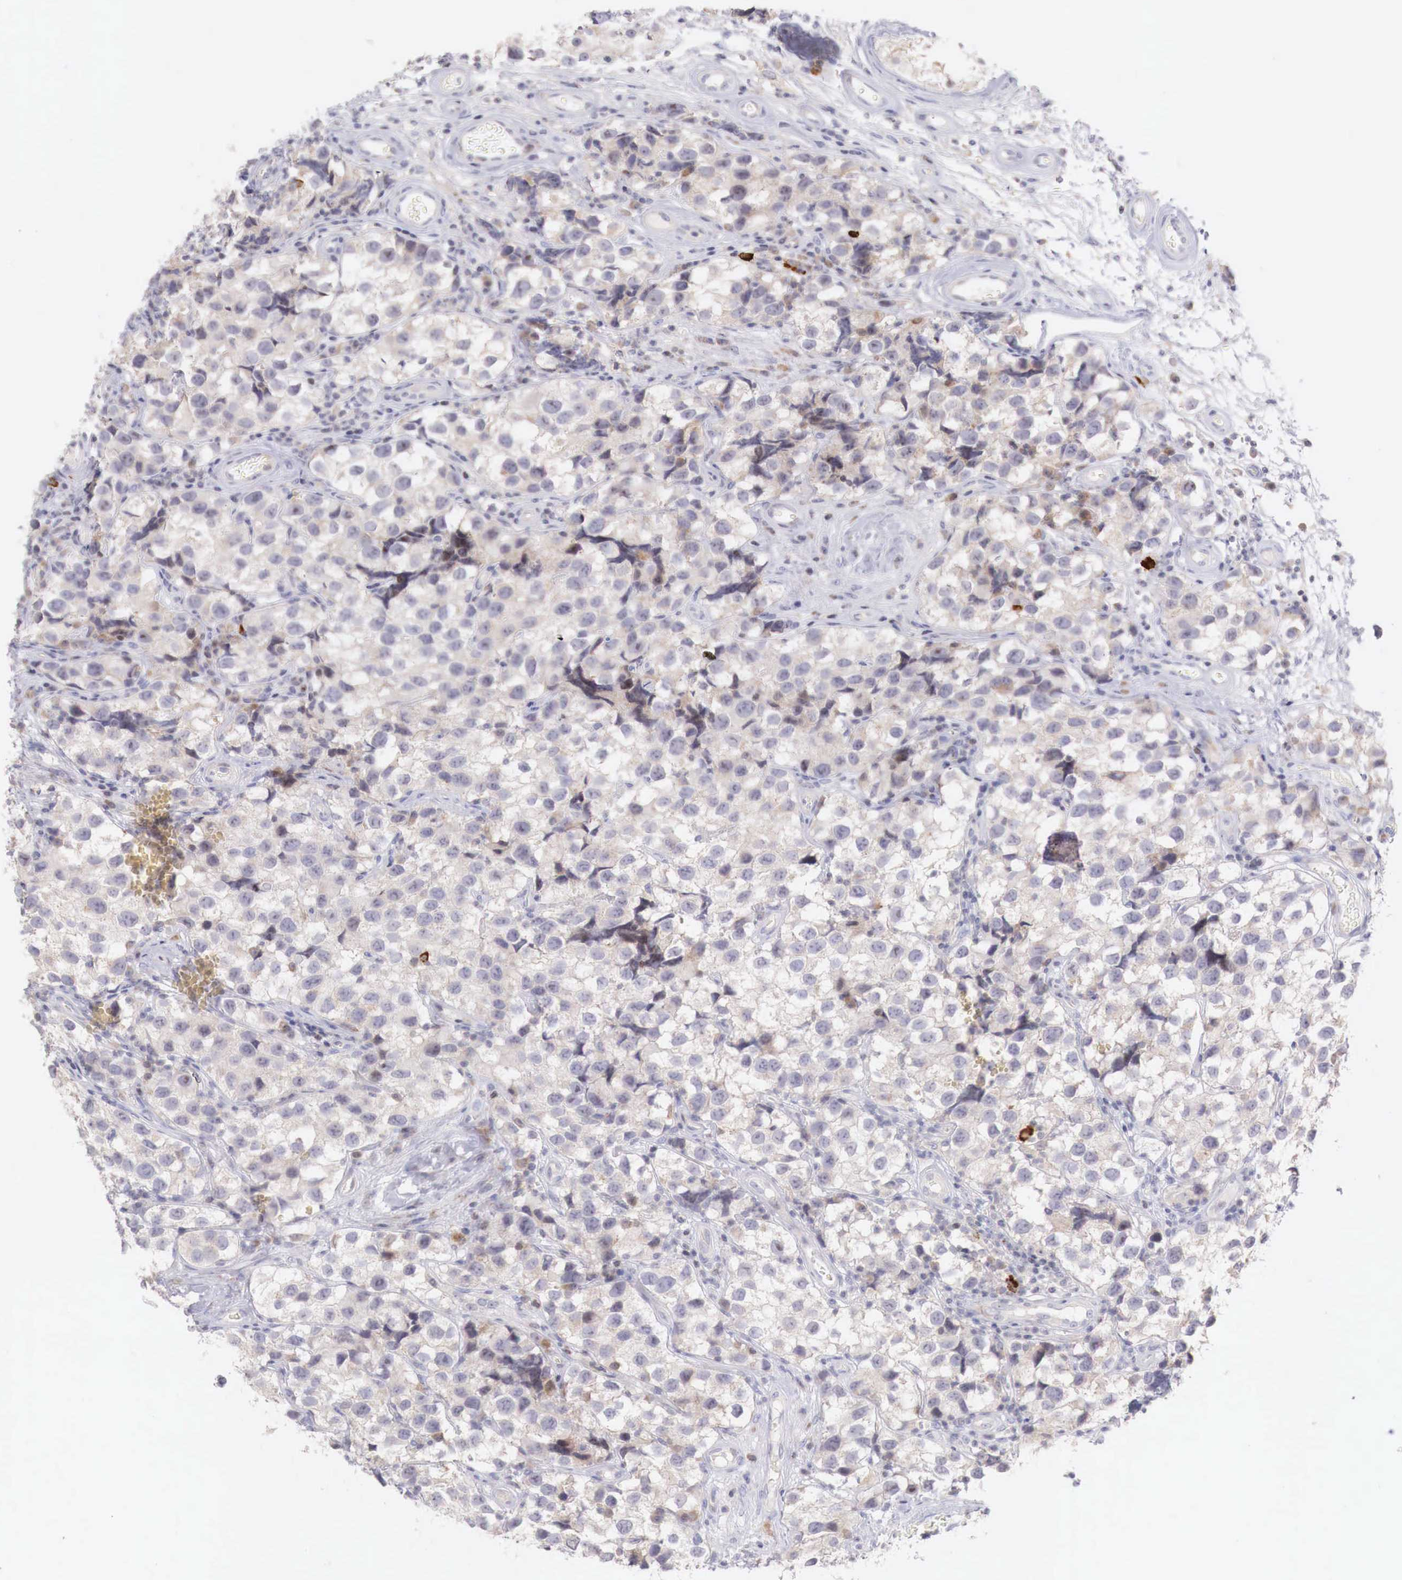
{"staining": {"intensity": "weak", "quantity": "<25%", "location": "nuclear"}, "tissue": "testis cancer", "cell_type": "Tumor cells", "image_type": "cancer", "snomed": [{"axis": "morphology", "description": "Seminoma, NOS"}, {"axis": "topography", "description": "Testis"}], "caption": "Tumor cells are negative for brown protein staining in testis cancer (seminoma).", "gene": "CLCN5", "patient": {"sex": "male", "age": 39}}